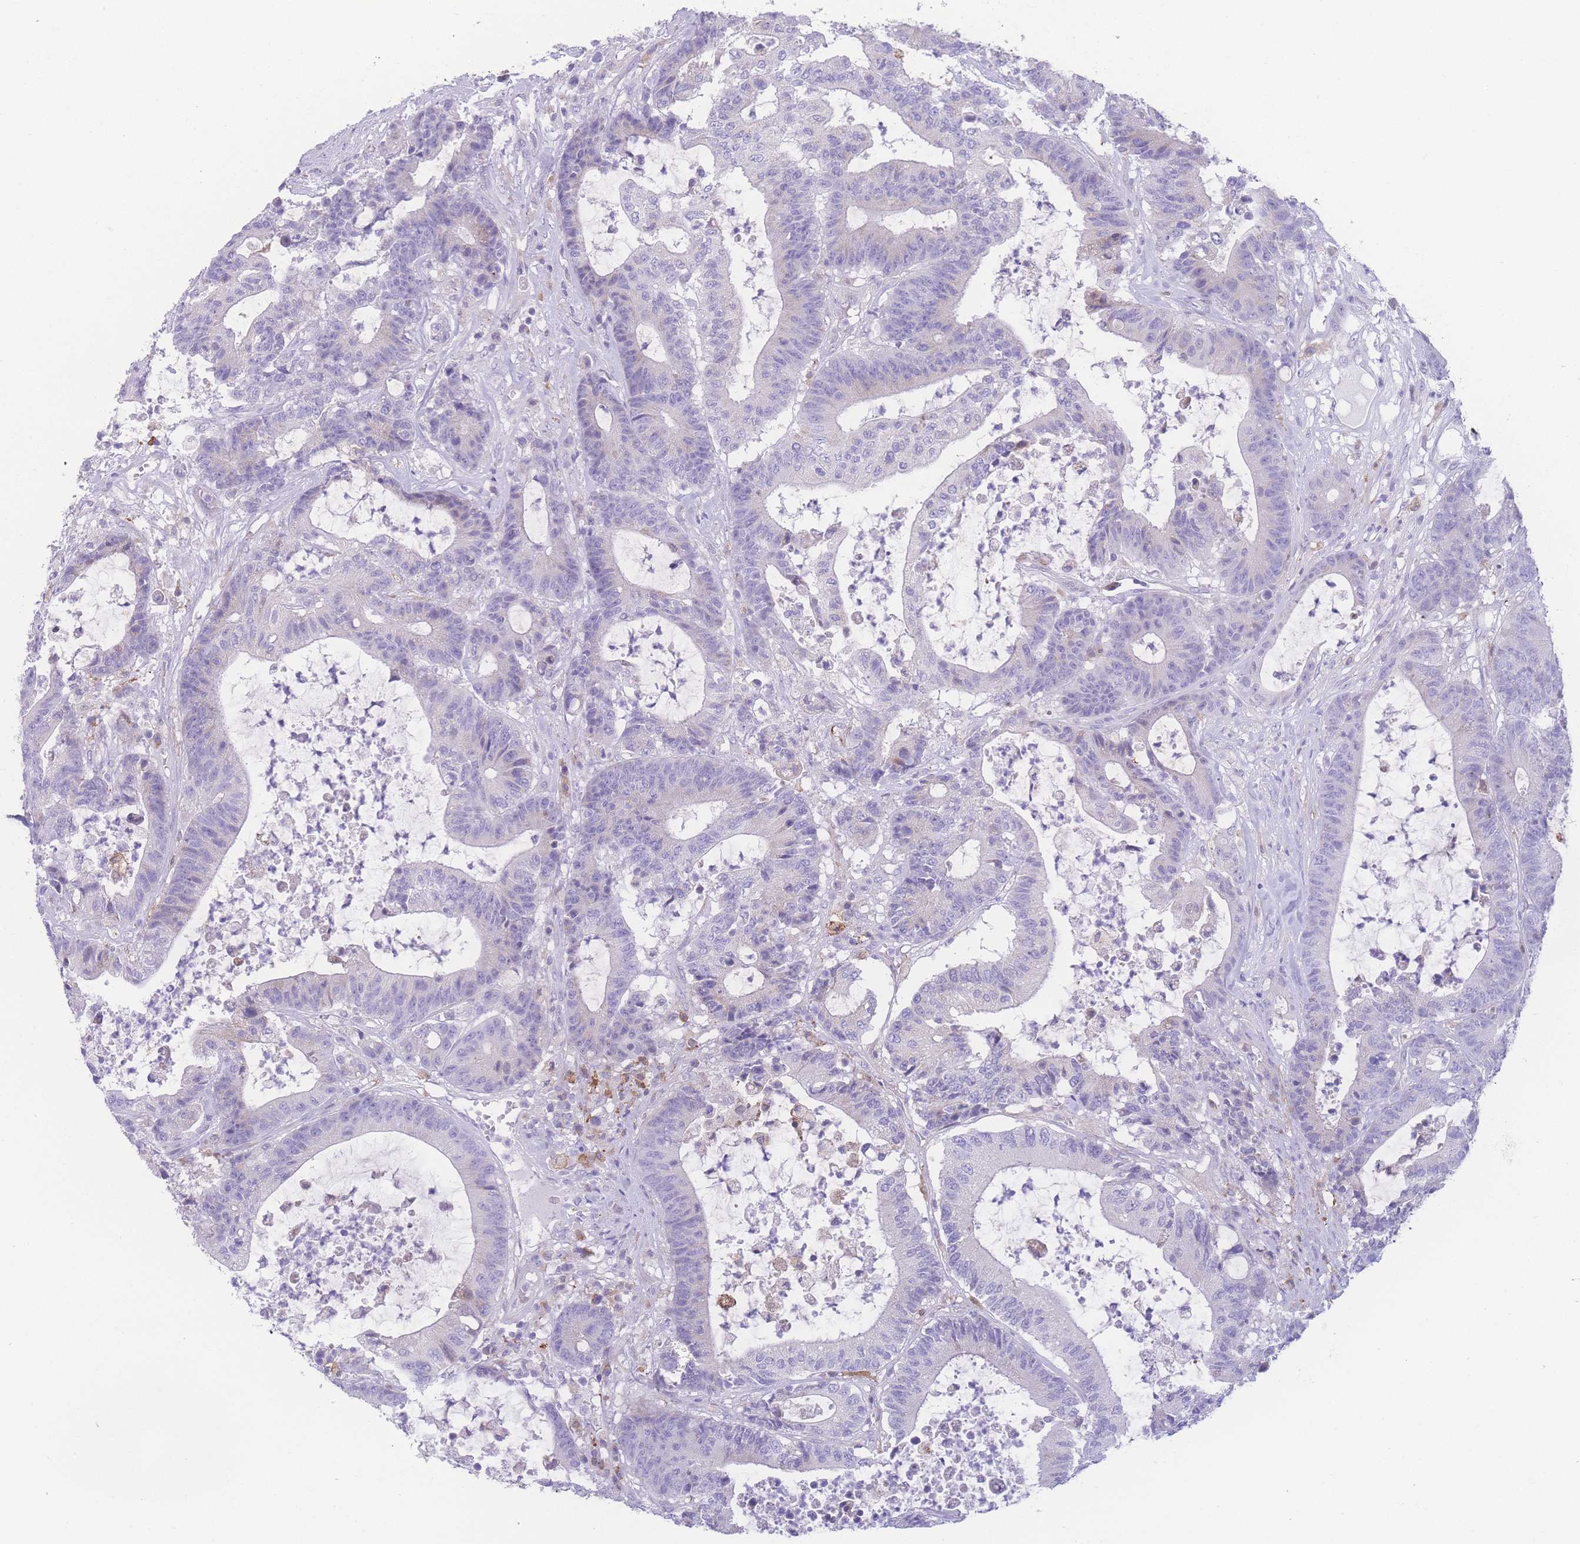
{"staining": {"intensity": "negative", "quantity": "none", "location": "none"}, "tissue": "colorectal cancer", "cell_type": "Tumor cells", "image_type": "cancer", "snomed": [{"axis": "morphology", "description": "Adenocarcinoma, NOS"}, {"axis": "topography", "description": "Colon"}], "caption": "A photomicrograph of adenocarcinoma (colorectal) stained for a protein reveals no brown staining in tumor cells. (DAB (3,3'-diaminobenzidine) IHC with hematoxylin counter stain).", "gene": "NBEAL1", "patient": {"sex": "female", "age": 84}}